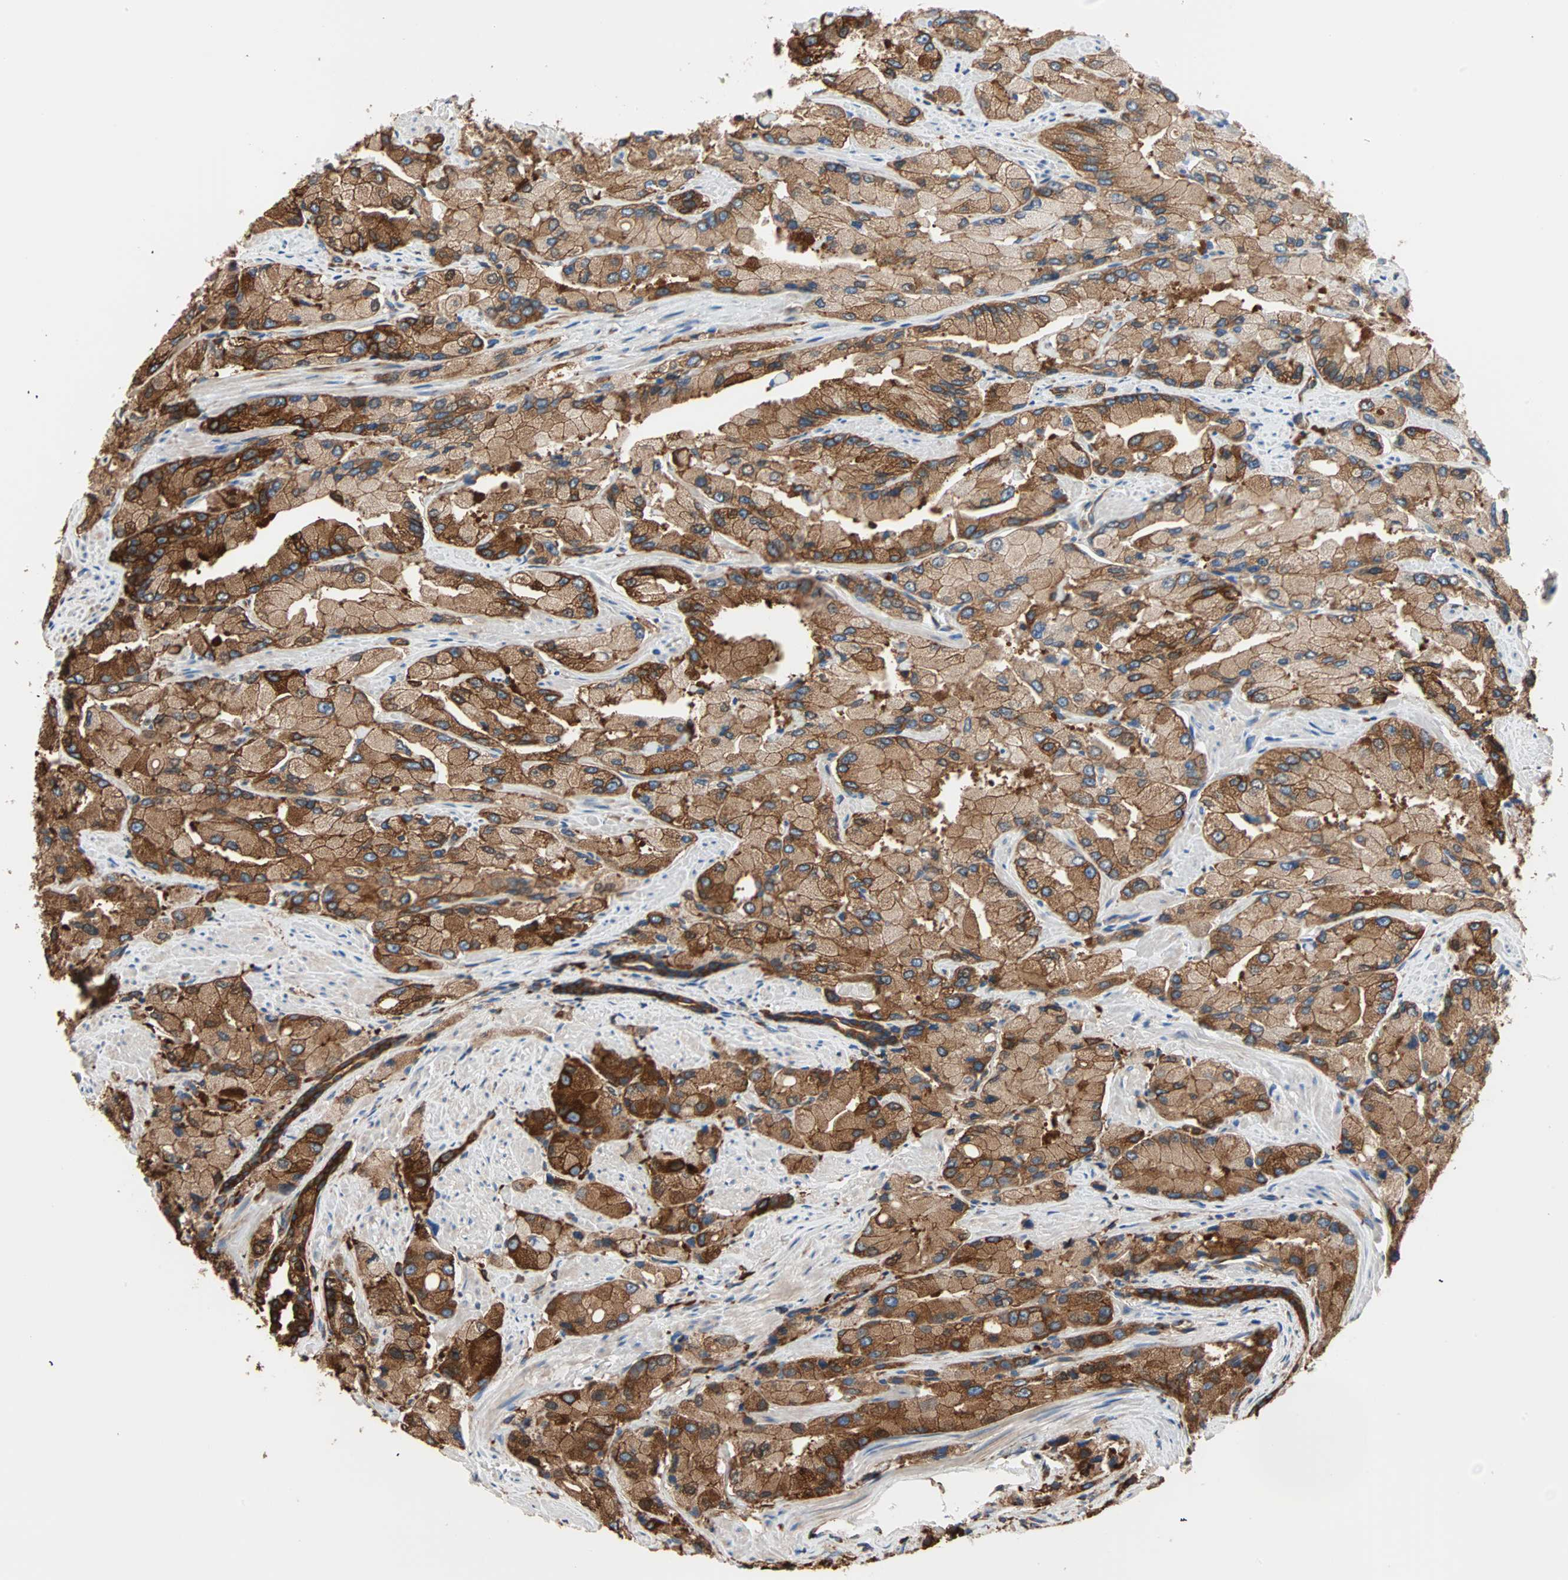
{"staining": {"intensity": "strong", "quantity": ">75%", "location": "cytoplasmic/membranous"}, "tissue": "prostate cancer", "cell_type": "Tumor cells", "image_type": "cancer", "snomed": [{"axis": "morphology", "description": "Adenocarcinoma, High grade"}, {"axis": "topography", "description": "Prostate"}], "caption": "Human prostate cancer stained with a protein marker demonstrates strong staining in tumor cells.", "gene": "EEF2", "patient": {"sex": "male", "age": 58}}